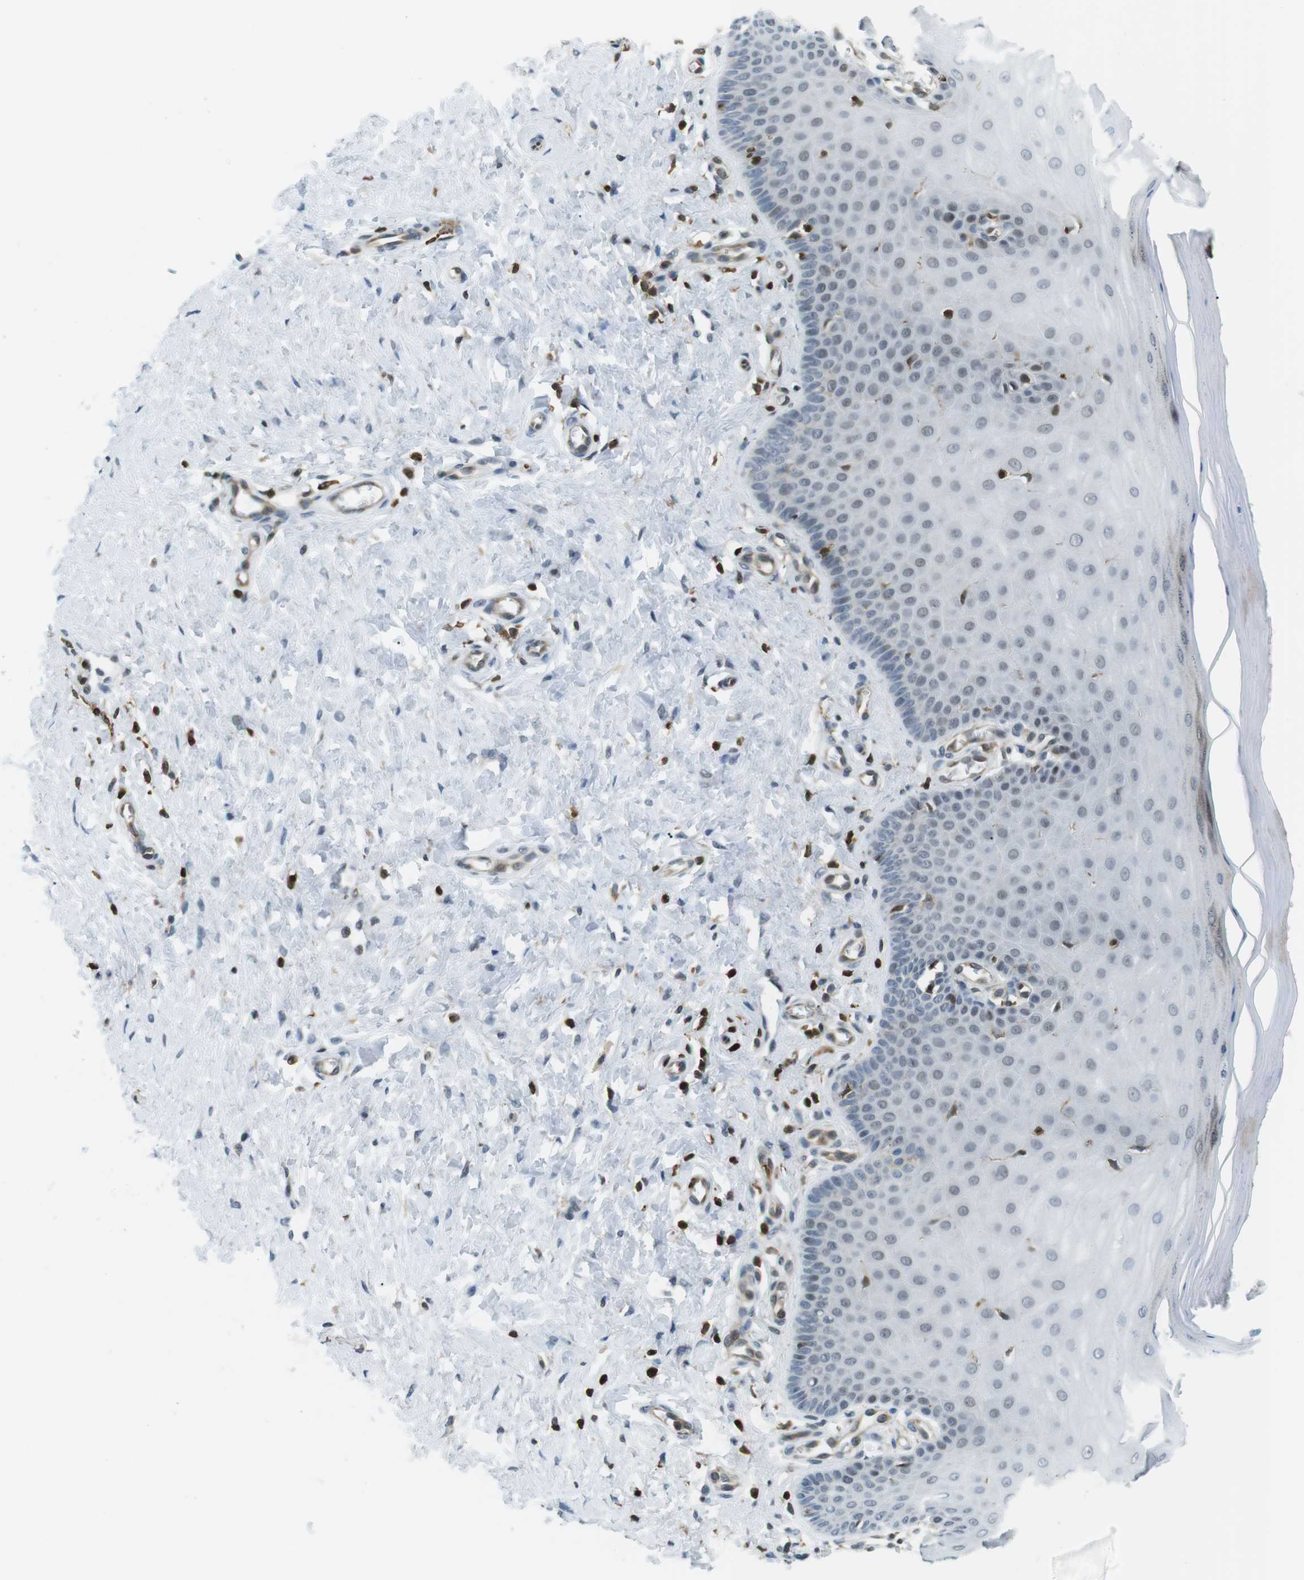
{"staining": {"intensity": "negative", "quantity": "none", "location": "none"}, "tissue": "cervix", "cell_type": "Glandular cells", "image_type": "normal", "snomed": [{"axis": "morphology", "description": "Normal tissue, NOS"}, {"axis": "topography", "description": "Cervix"}], "caption": "The photomicrograph reveals no staining of glandular cells in unremarkable cervix. The staining was performed using DAB to visualize the protein expression in brown, while the nuclei were stained in blue with hematoxylin (Magnification: 20x).", "gene": "STK10", "patient": {"sex": "female", "age": 55}}